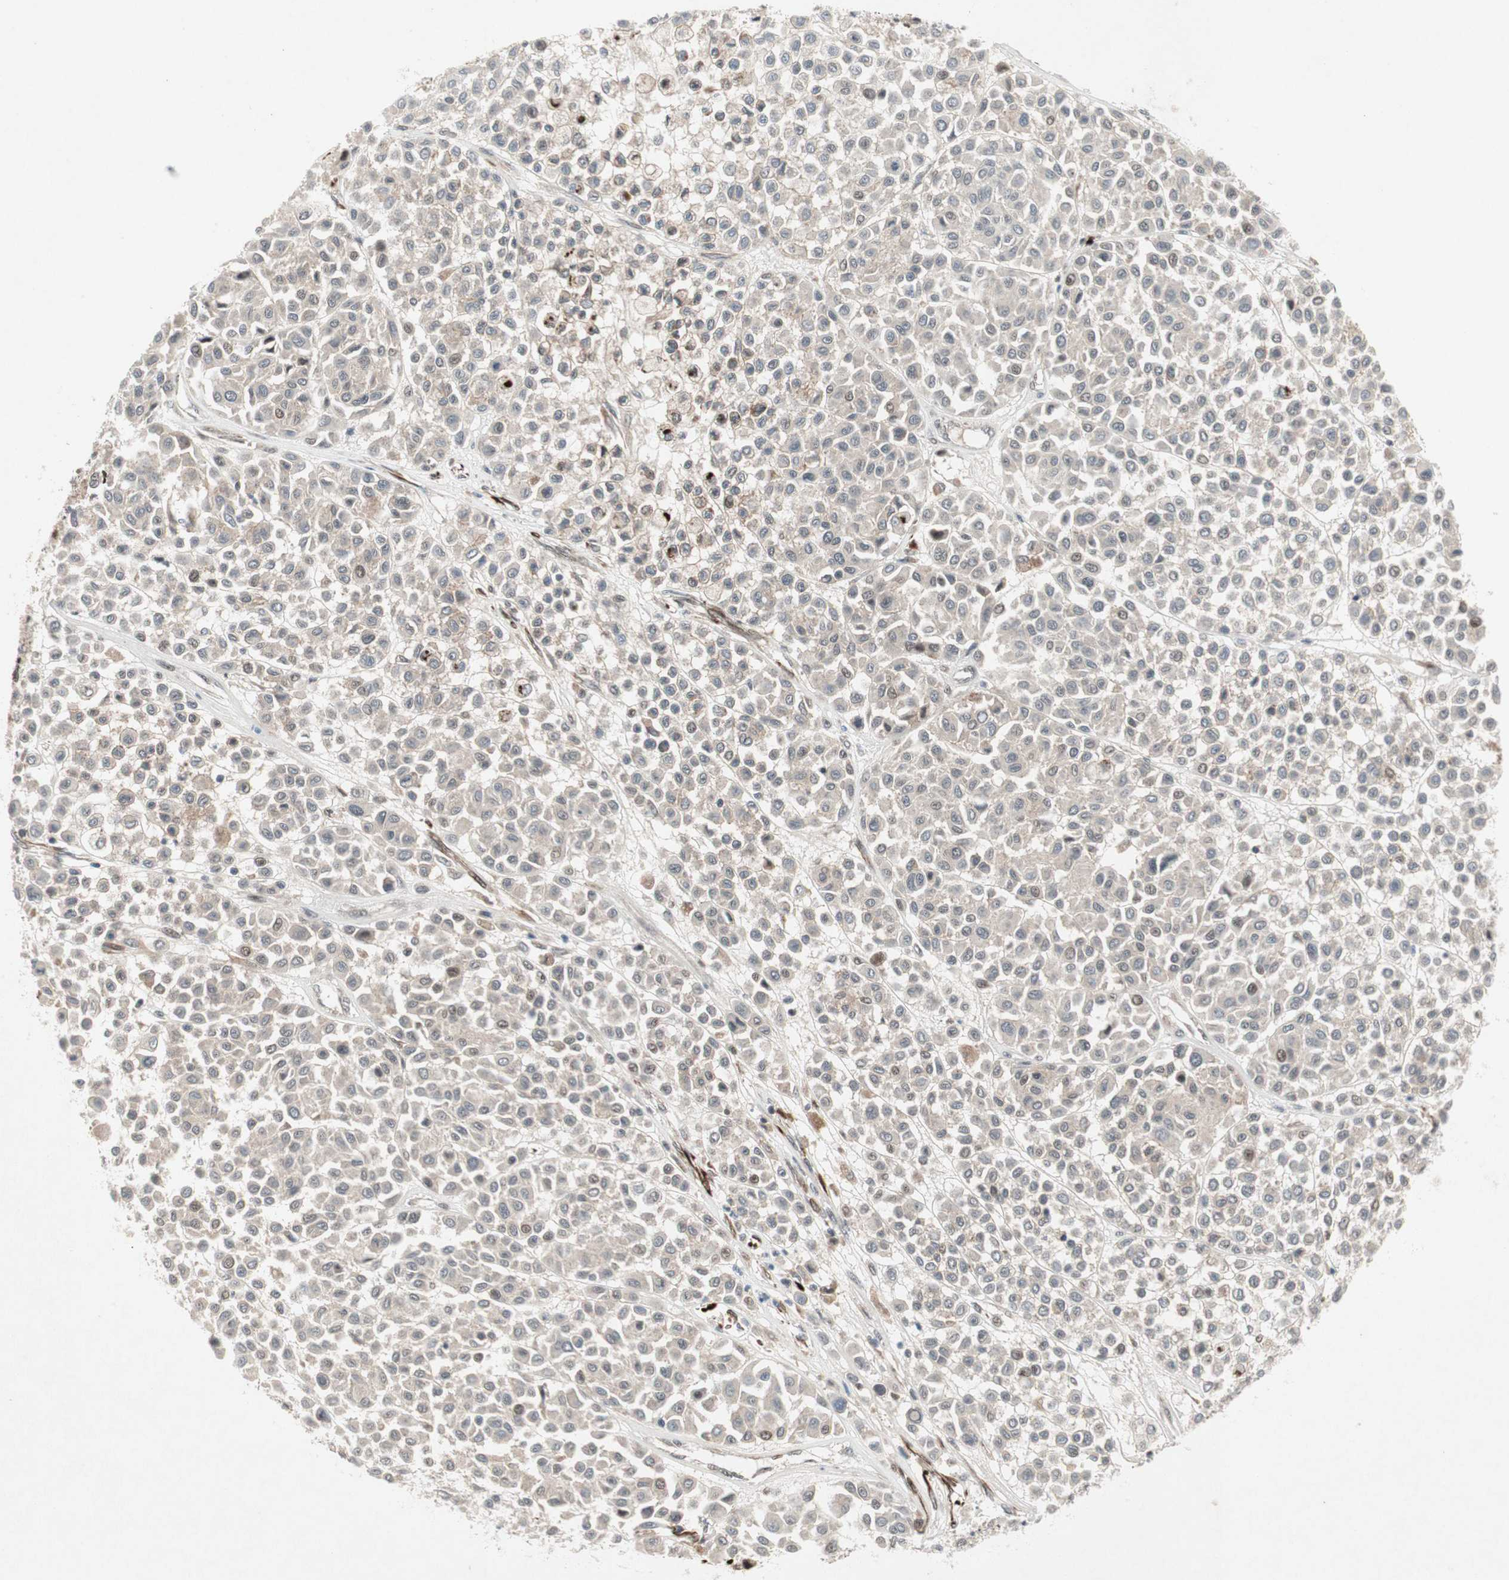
{"staining": {"intensity": "negative", "quantity": "none", "location": "none"}, "tissue": "melanoma", "cell_type": "Tumor cells", "image_type": "cancer", "snomed": [{"axis": "morphology", "description": "Malignant melanoma, Metastatic site"}, {"axis": "topography", "description": "Soft tissue"}], "caption": "DAB (3,3'-diaminobenzidine) immunohistochemical staining of human melanoma displays no significant positivity in tumor cells.", "gene": "TCF12", "patient": {"sex": "male", "age": 41}}